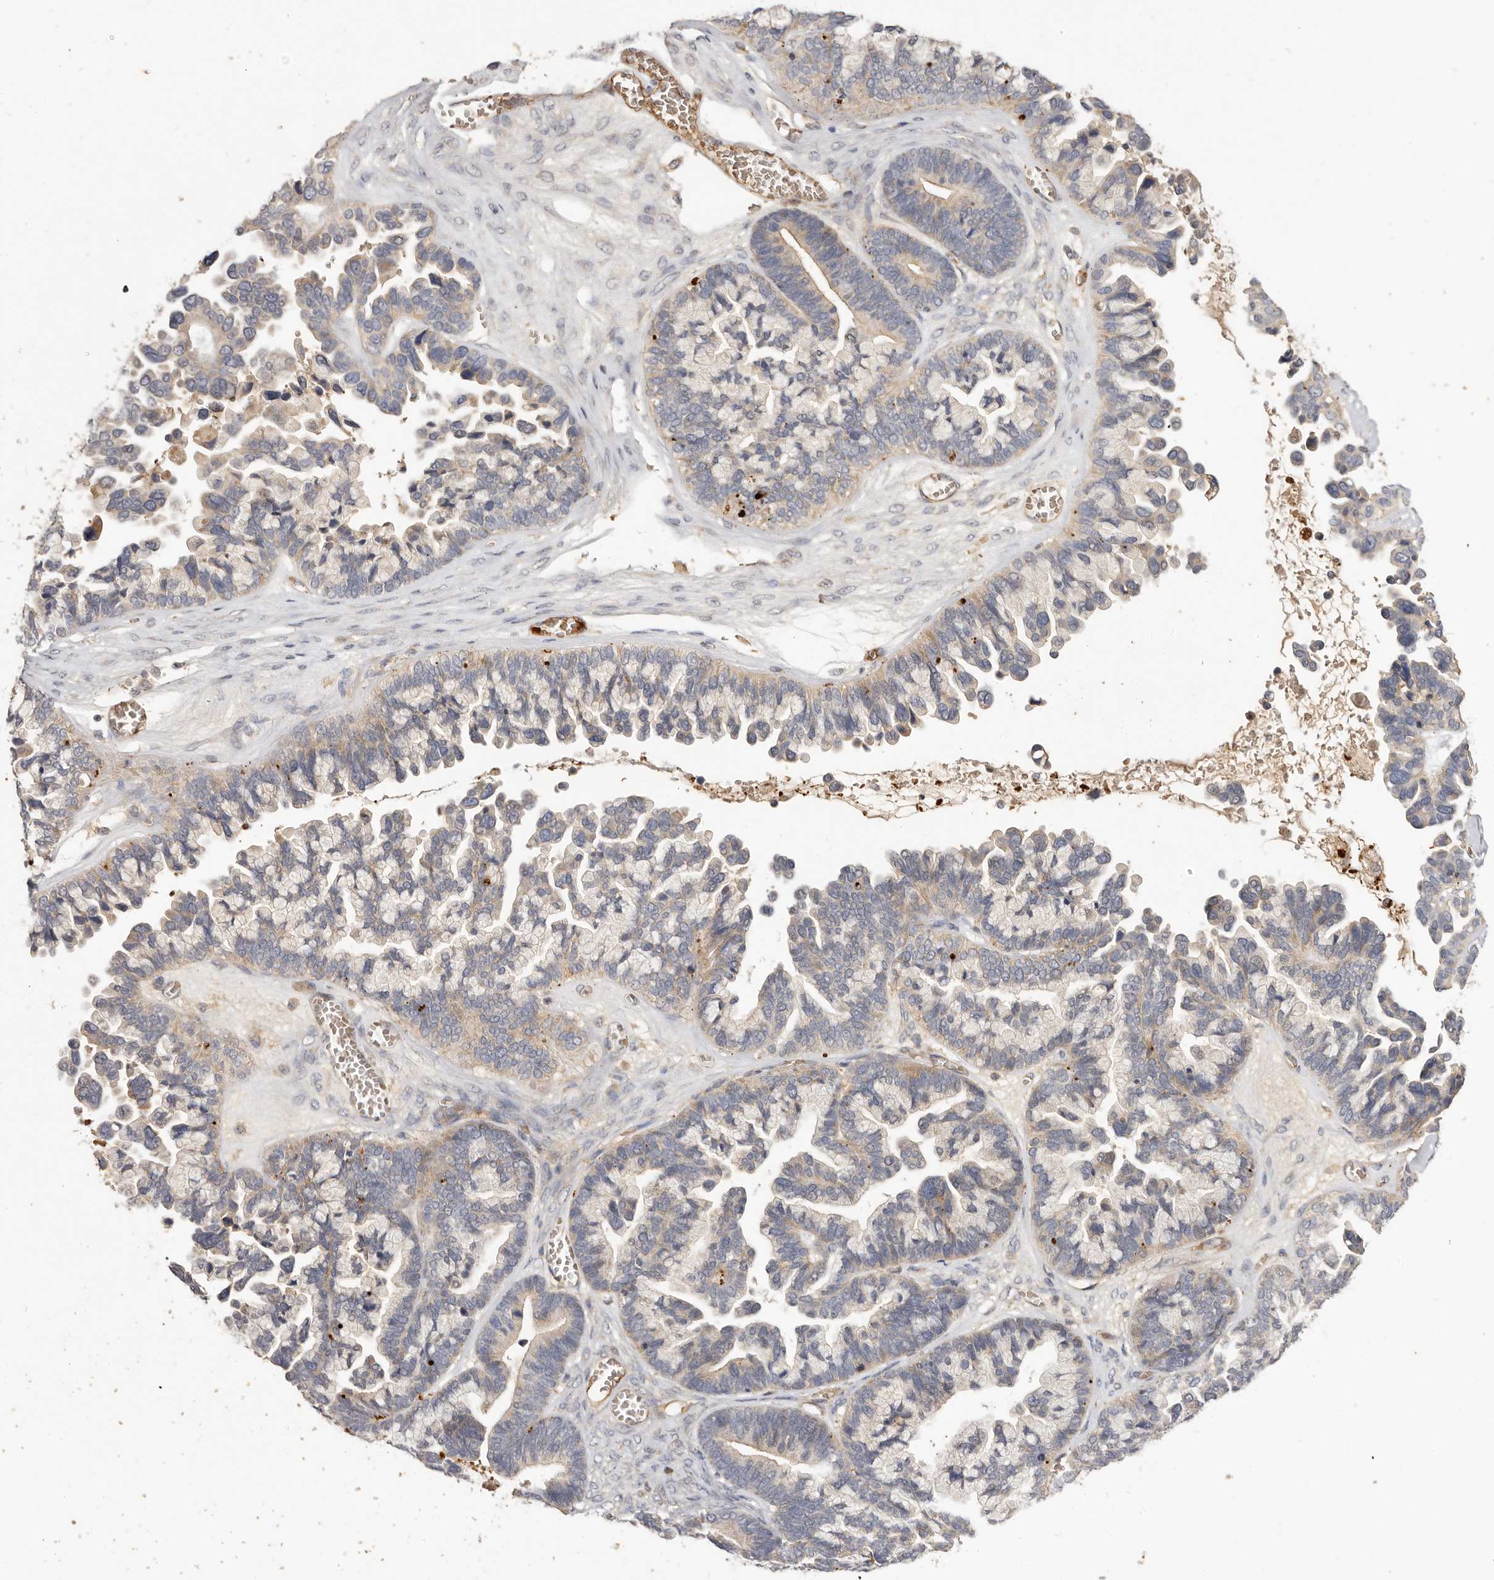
{"staining": {"intensity": "weak", "quantity": "25%-75%", "location": "cytoplasmic/membranous"}, "tissue": "ovarian cancer", "cell_type": "Tumor cells", "image_type": "cancer", "snomed": [{"axis": "morphology", "description": "Cystadenocarcinoma, serous, NOS"}, {"axis": "topography", "description": "Ovary"}], "caption": "Immunohistochemical staining of ovarian serous cystadenocarcinoma reveals low levels of weak cytoplasmic/membranous staining in approximately 25%-75% of tumor cells. Using DAB (3,3'-diaminobenzidine) (brown) and hematoxylin (blue) stains, captured at high magnification using brightfield microscopy.", "gene": "ADAMTS9", "patient": {"sex": "female", "age": 56}}